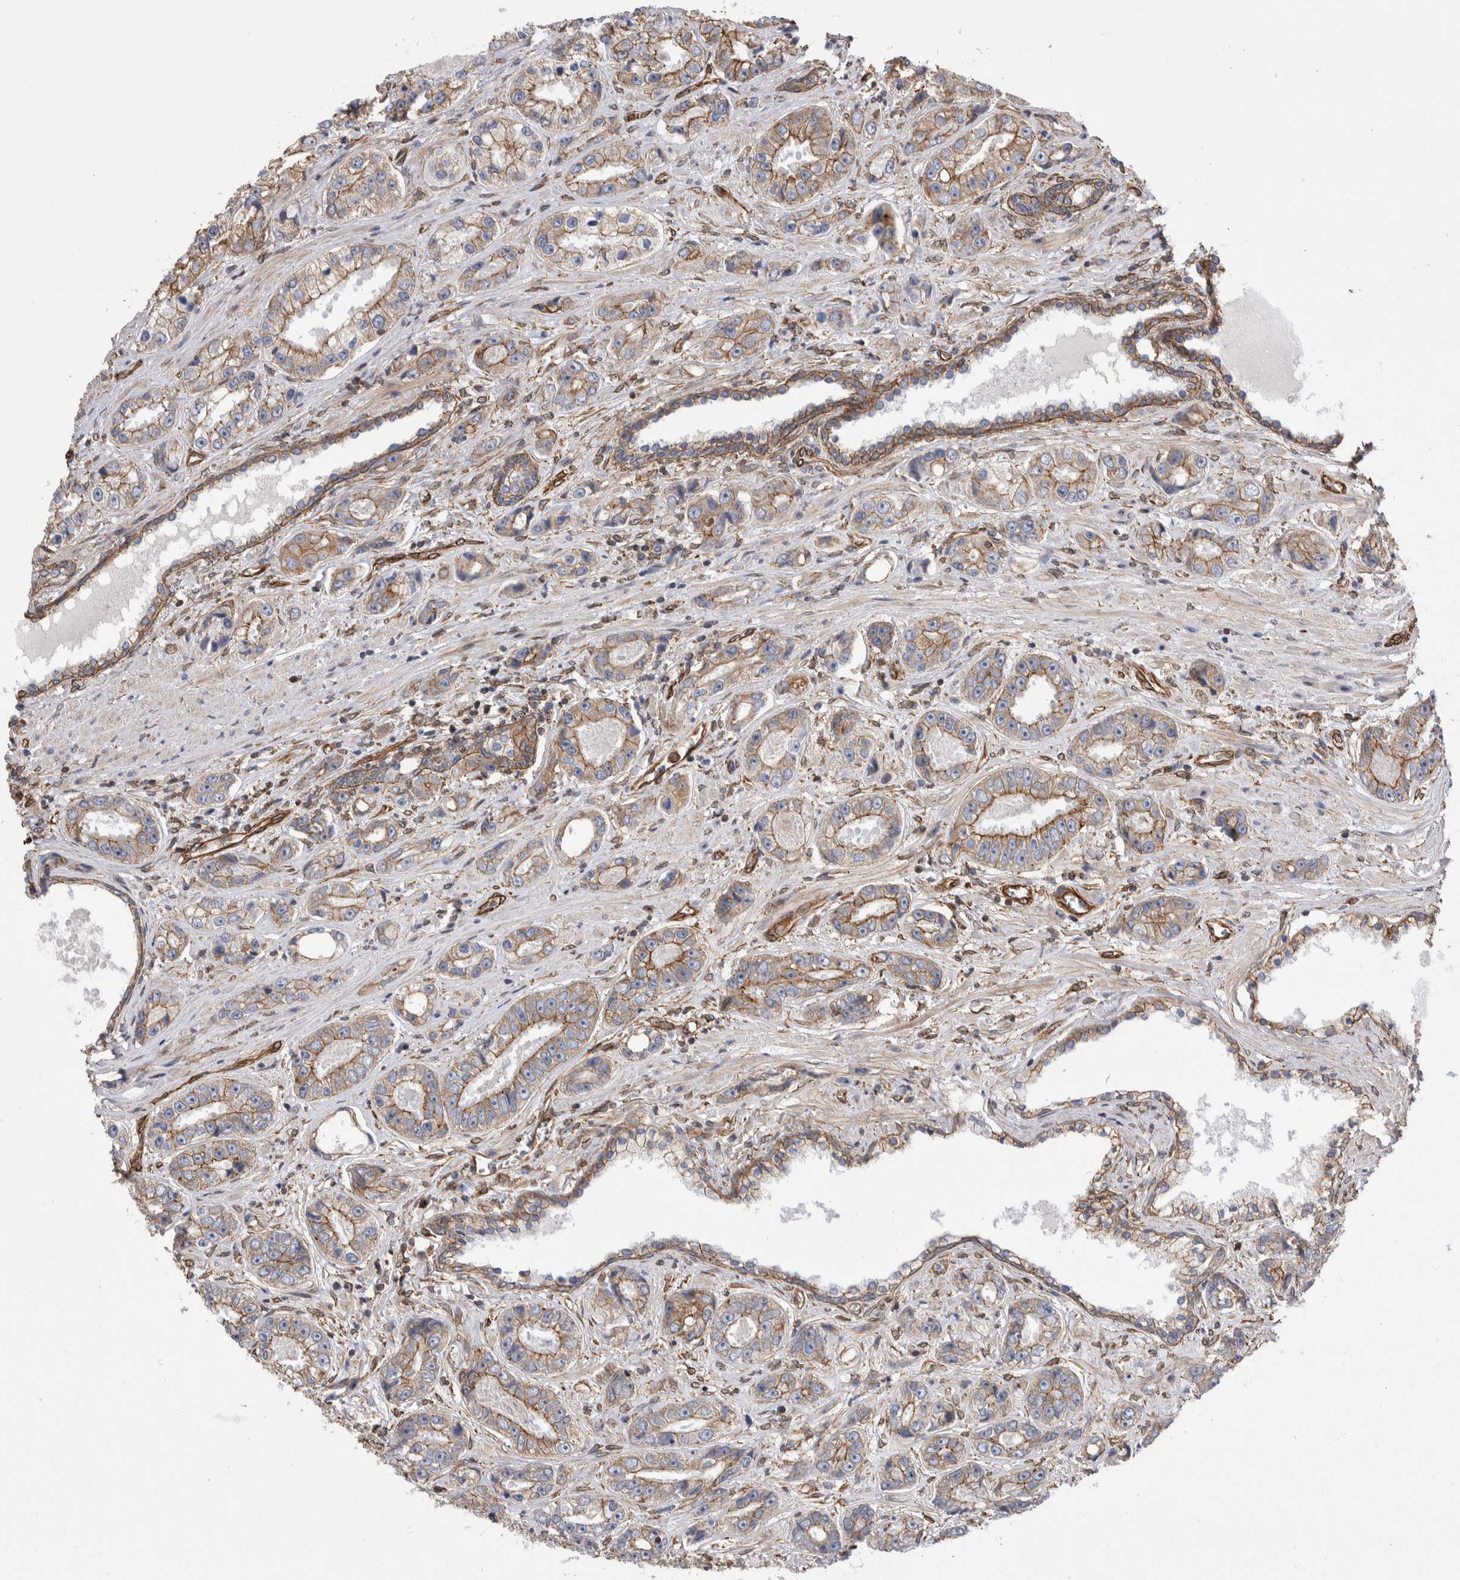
{"staining": {"intensity": "moderate", "quantity": "25%-75%", "location": "cytoplasmic/membranous"}, "tissue": "prostate cancer", "cell_type": "Tumor cells", "image_type": "cancer", "snomed": [{"axis": "morphology", "description": "Adenocarcinoma, High grade"}, {"axis": "topography", "description": "Prostate"}], "caption": "High-grade adenocarcinoma (prostate) was stained to show a protein in brown. There is medium levels of moderate cytoplasmic/membranous expression in about 25%-75% of tumor cells.", "gene": "KIF12", "patient": {"sex": "male", "age": 61}}